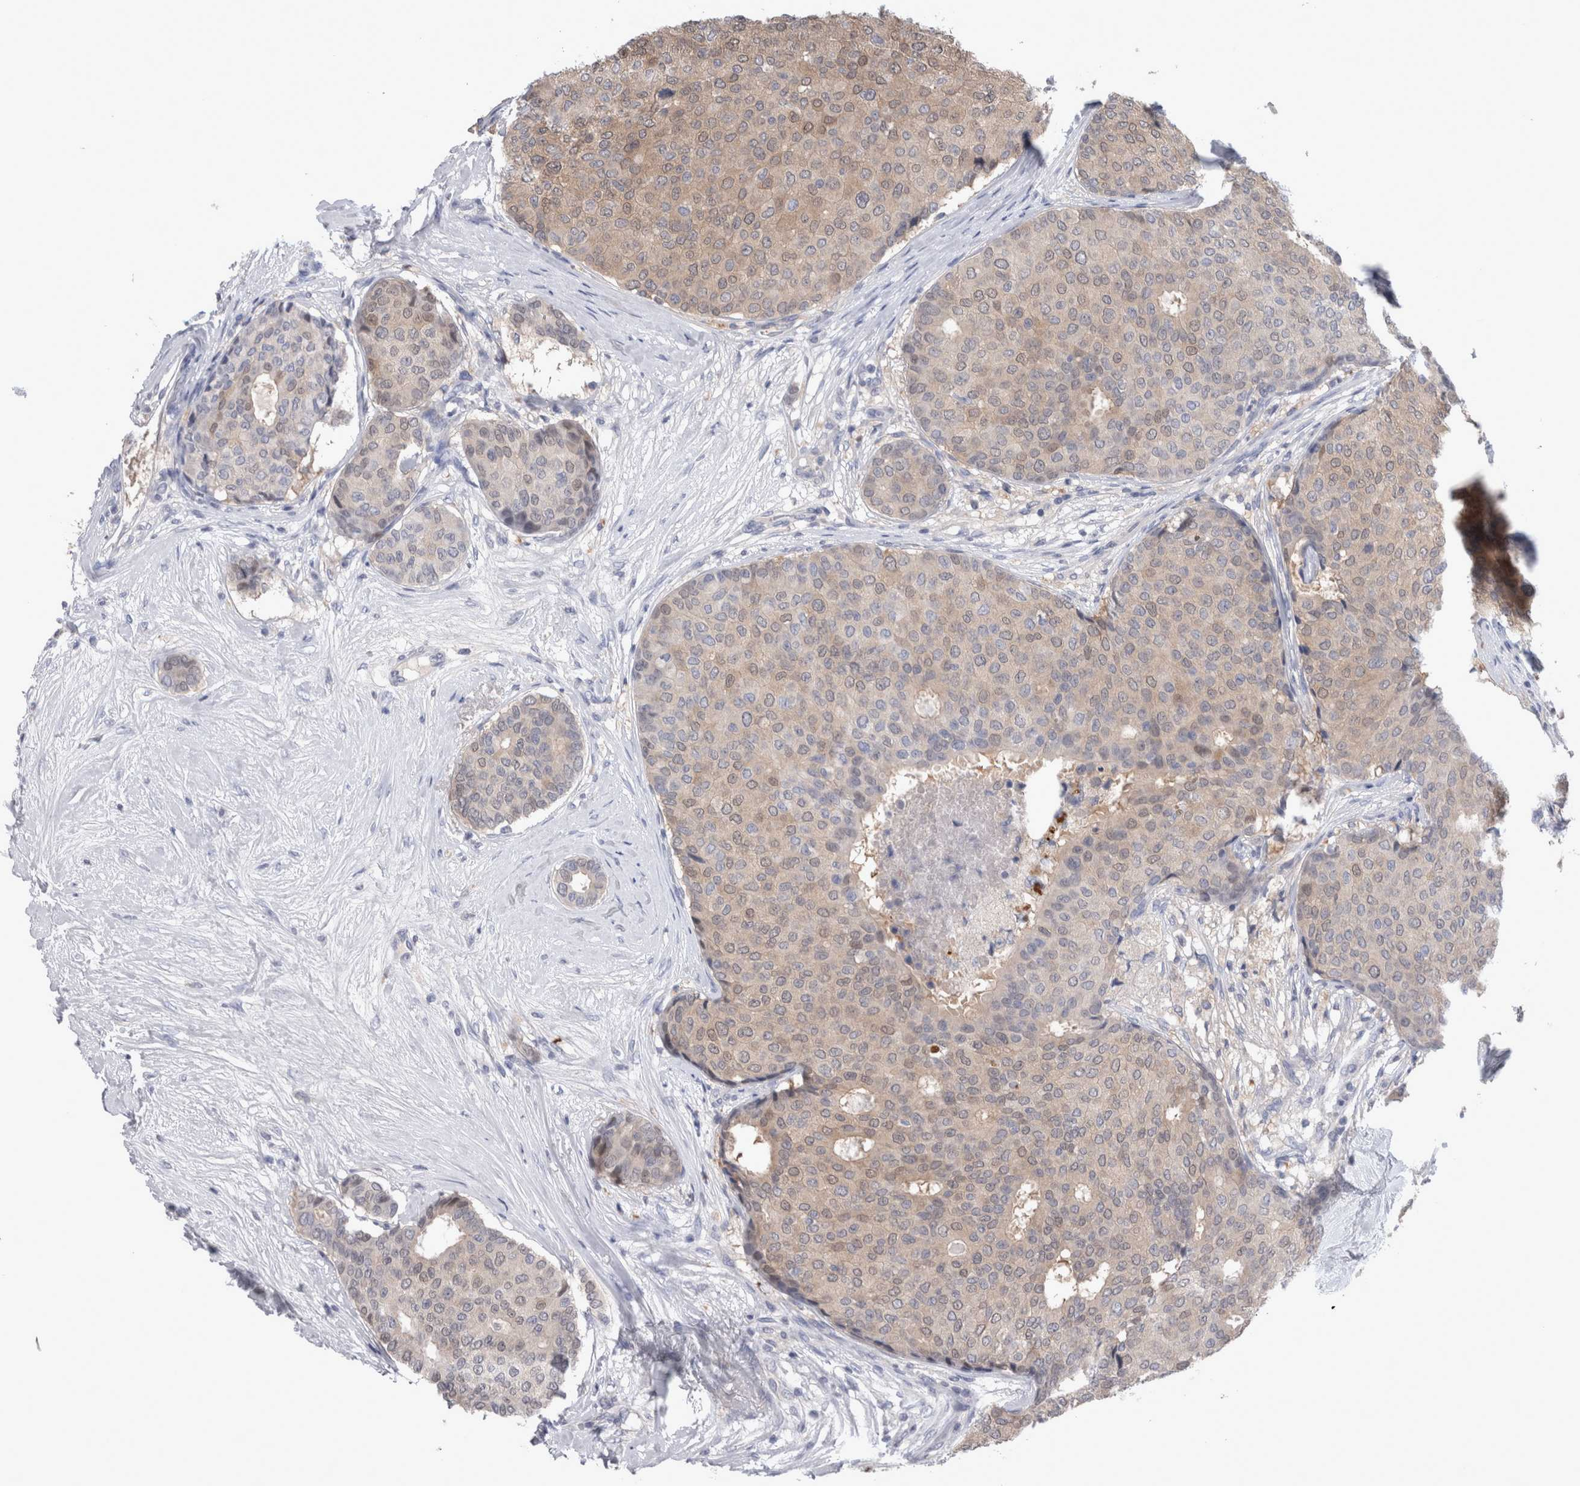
{"staining": {"intensity": "weak", "quantity": "<25%", "location": "cytoplasmic/membranous,nuclear"}, "tissue": "breast cancer", "cell_type": "Tumor cells", "image_type": "cancer", "snomed": [{"axis": "morphology", "description": "Duct carcinoma"}, {"axis": "topography", "description": "Breast"}], "caption": "Tumor cells show no significant positivity in breast intraductal carcinoma. Nuclei are stained in blue.", "gene": "CA8", "patient": {"sex": "female", "age": 75}}